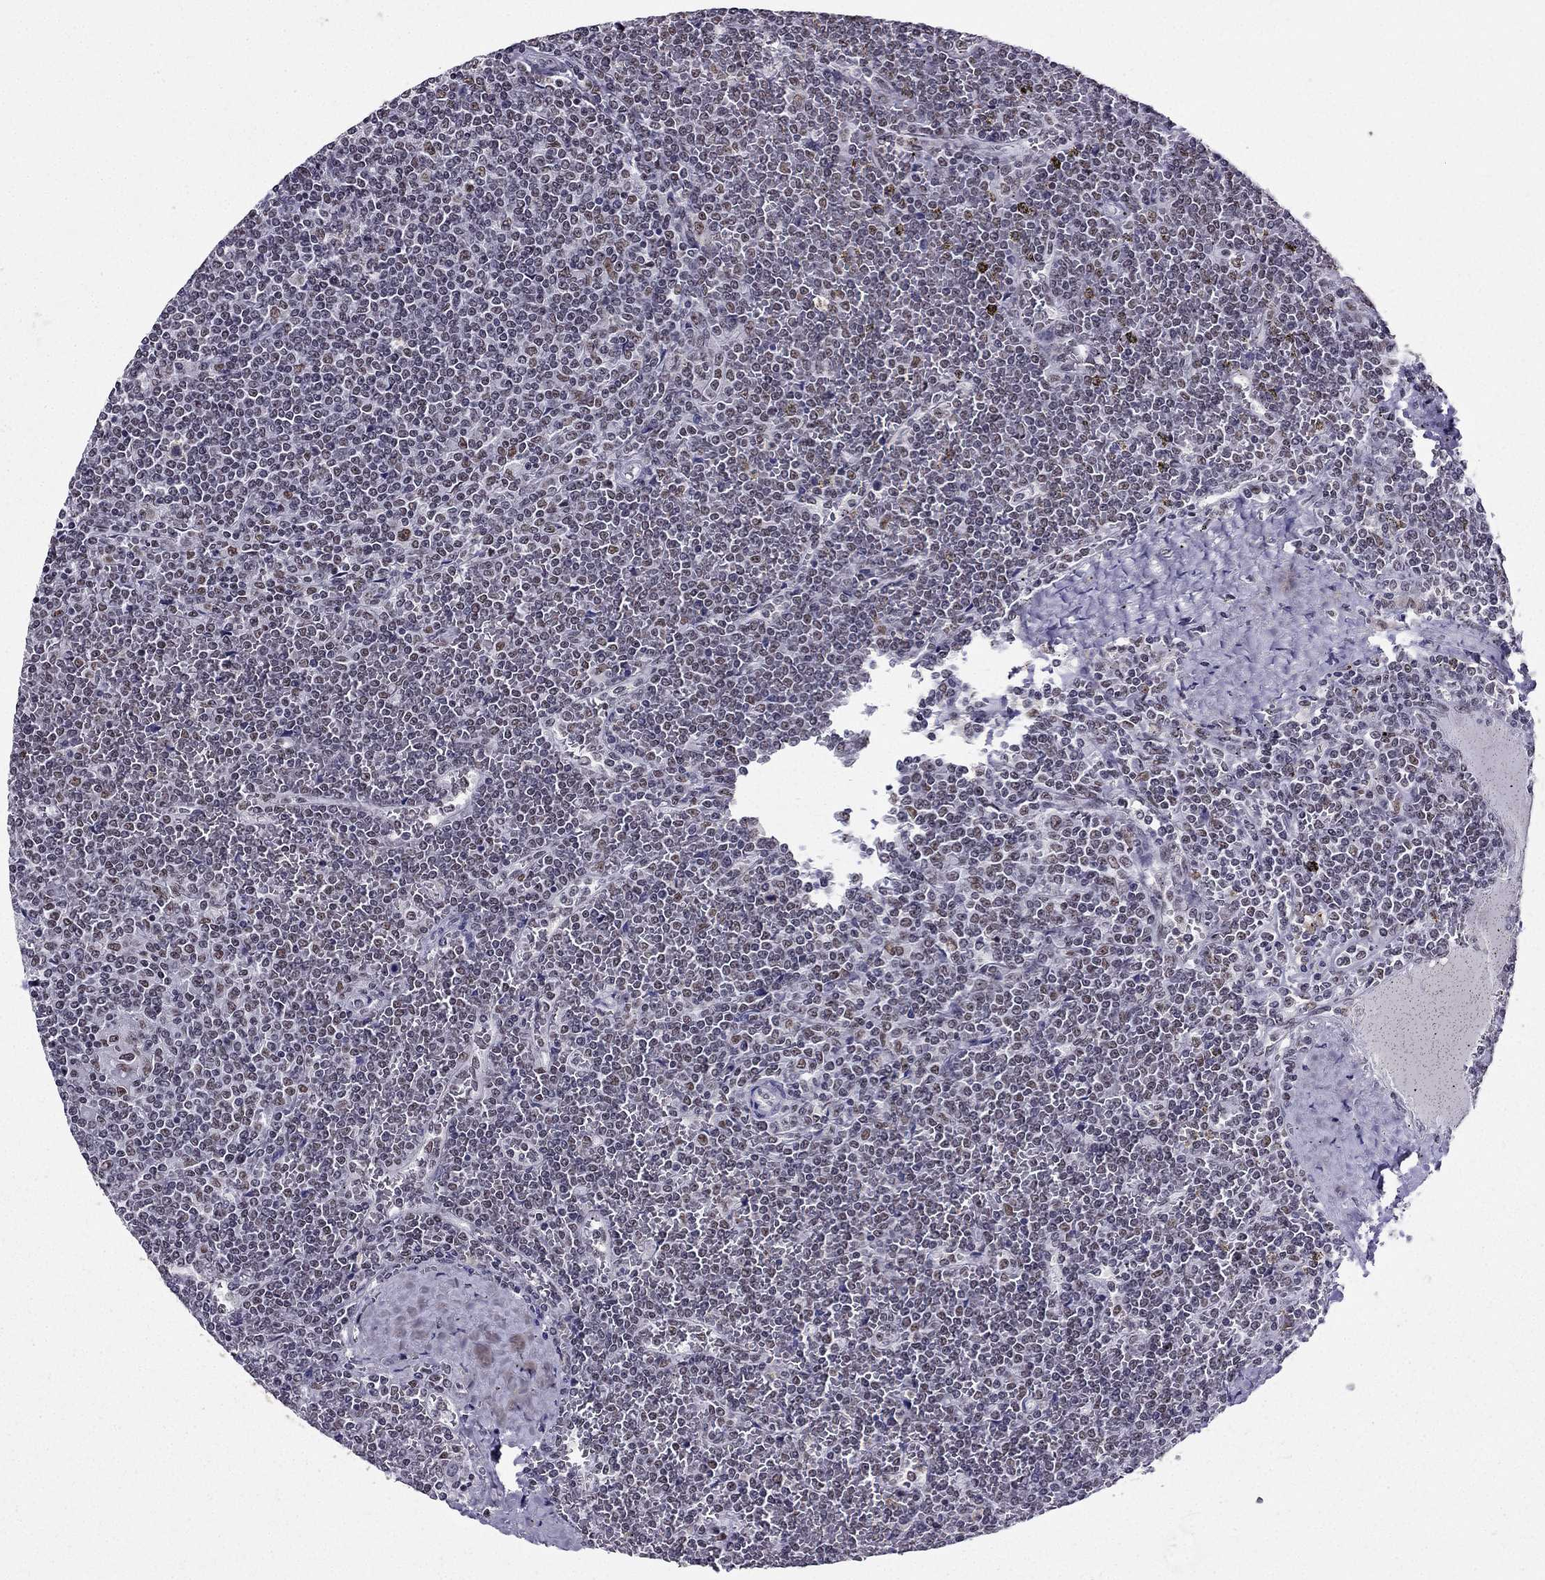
{"staining": {"intensity": "negative", "quantity": "none", "location": "none"}, "tissue": "lymphoma", "cell_type": "Tumor cells", "image_type": "cancer", "snomed": [{"axis": "morphology", "description": "Malignant lymphoma, non-Hodgkin's type, Low grade"}, {"axis": "topography", "description": "Spleen"}], "caption": "Tumor cells are negative for protein expression in human lymphoma.", "gene": "ZNF420", "patient": {"sex": "female", "age": 19}}